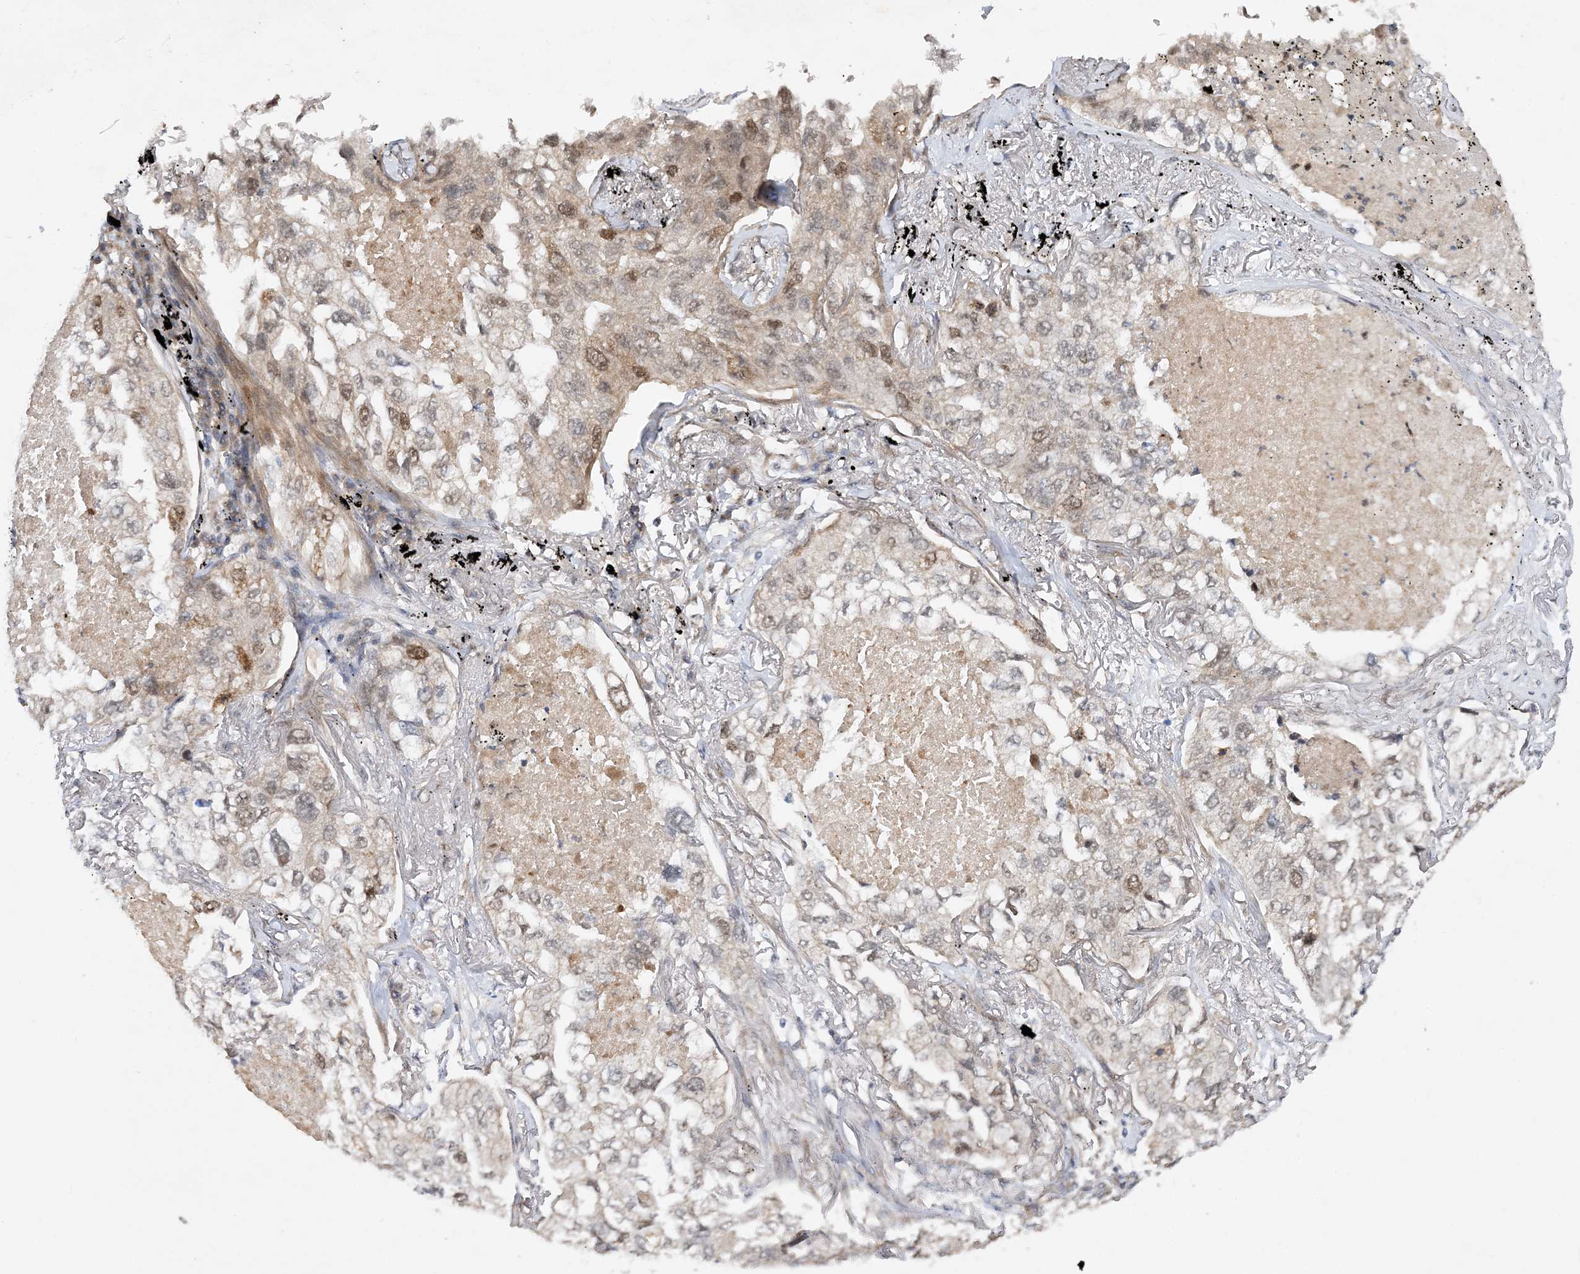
{"staining": {"intensity": "moderate", "quantity": "<25%", "location": "cytoplasmic/membranous,nuclear"}, "tissue": "lung cancer", "cell_type": "Tumor cells", "image_type": "cancer", "snomed": [{"axis": "morphology", "description": "Adenocarcinoma, NOS"}, {"axis": "topography", "description": "Lung"}], "caption": "Immunohistochemical staining of adenocarcinoma (lung) exhibits moderate cytoplasmic/membranous and nuclear protein positivity in approximately <25% of tumor cells. Nuclei are stained in blue.", "gene": "MXI1", "patient": {"sex": "male", "age": 65}}